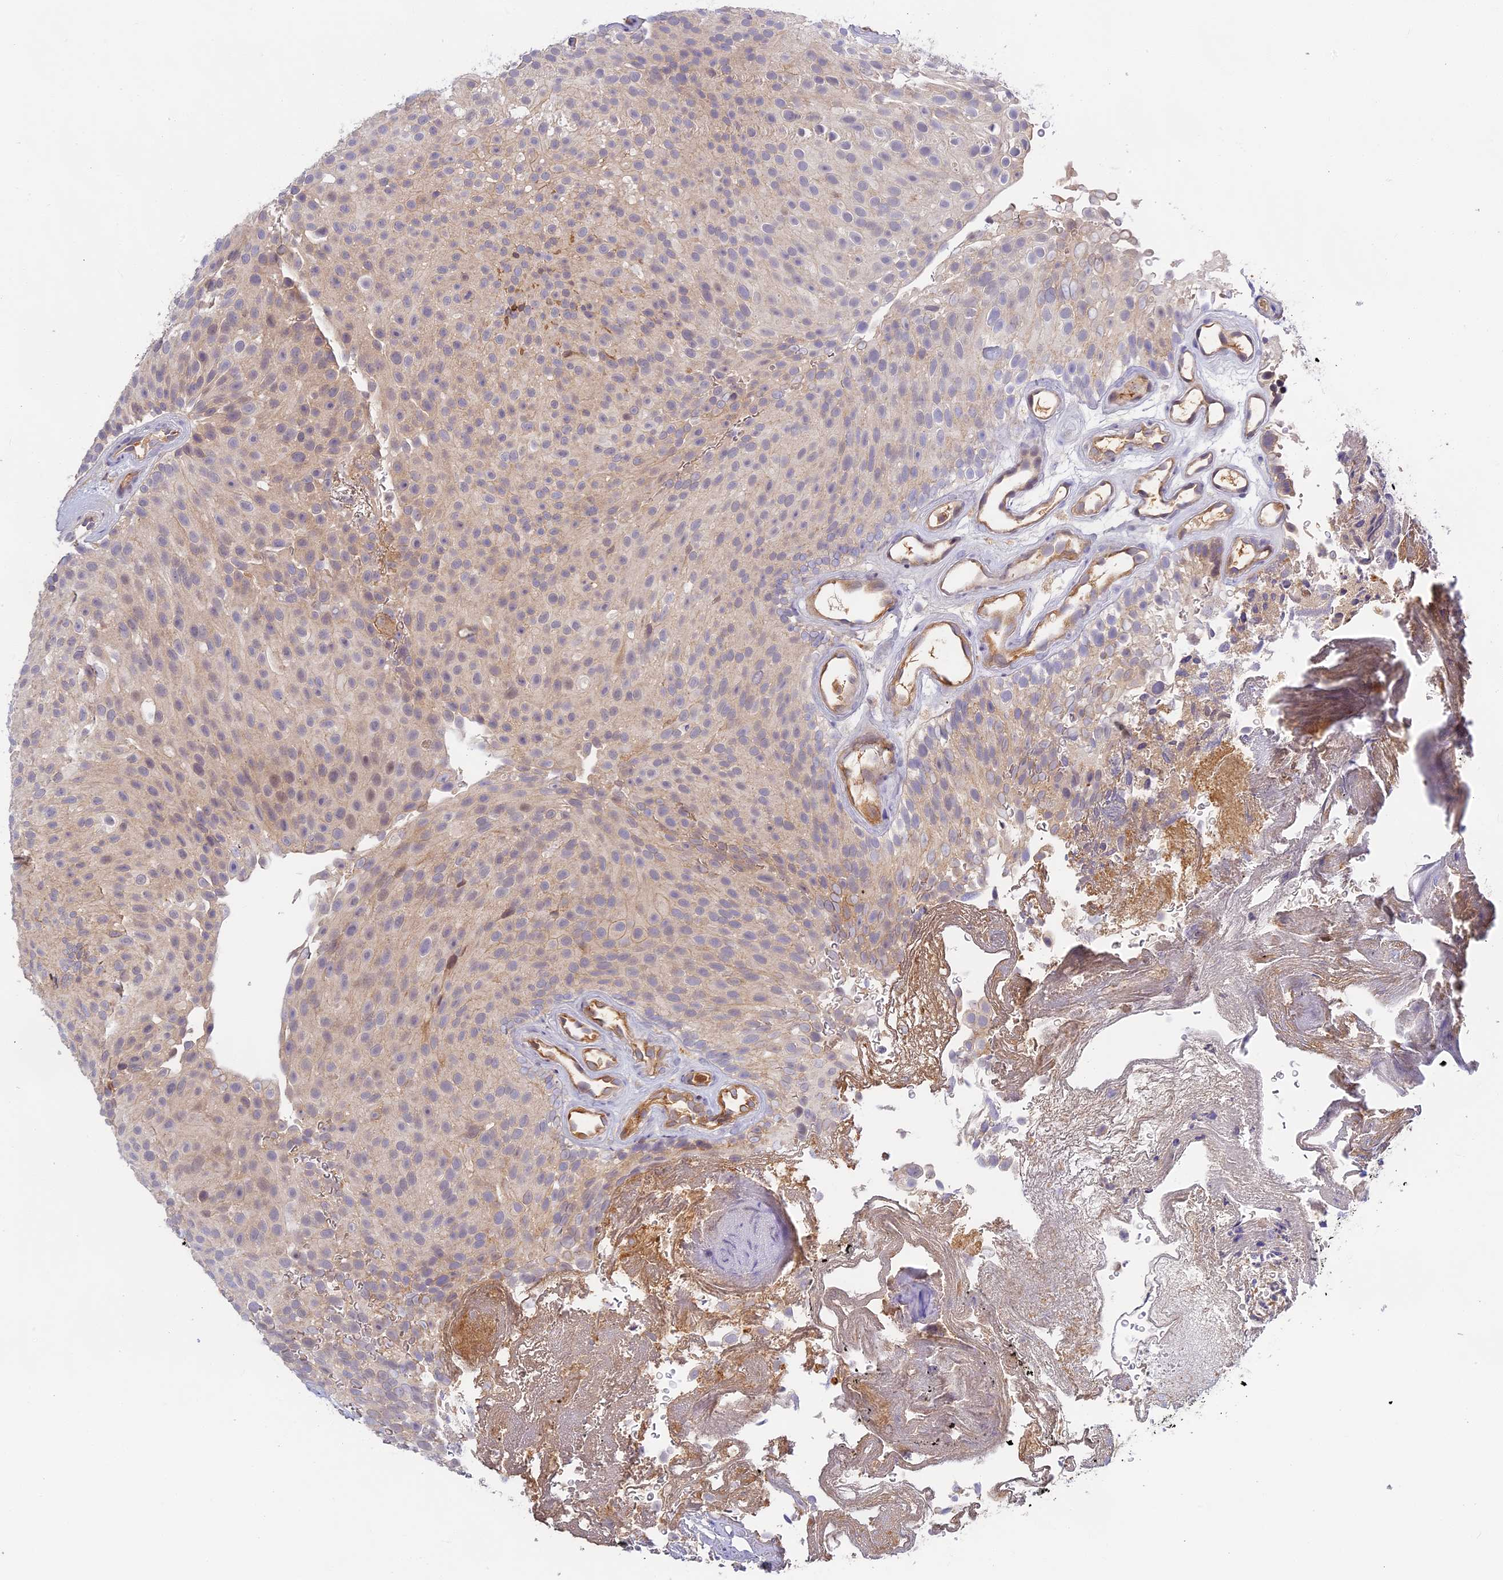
{"staining": {"intensity": "weak", "quantity": ">75%", "location": "cytoplasmic/membranous"}, "tissue": "urothelial cancer", "cell_type": "Tumor cells", "image_type": "cancer", "snomed": [{"axis": "morphology", "description": "Urothelial carcinoma, Low grade"}, {"axis": "topography", "description": "Urinary bladder"}], "caption": "A low amount of weak cytoplasmic/membranous positivity is seen in about >75% of tumor cells in urothelial carcinoma (low-grade) tissue. Ihc stains the protein in brown and the nuclei are stained blue.", "gene": "ADGRD1", "patient": {"sex": "male", "age": 78}}